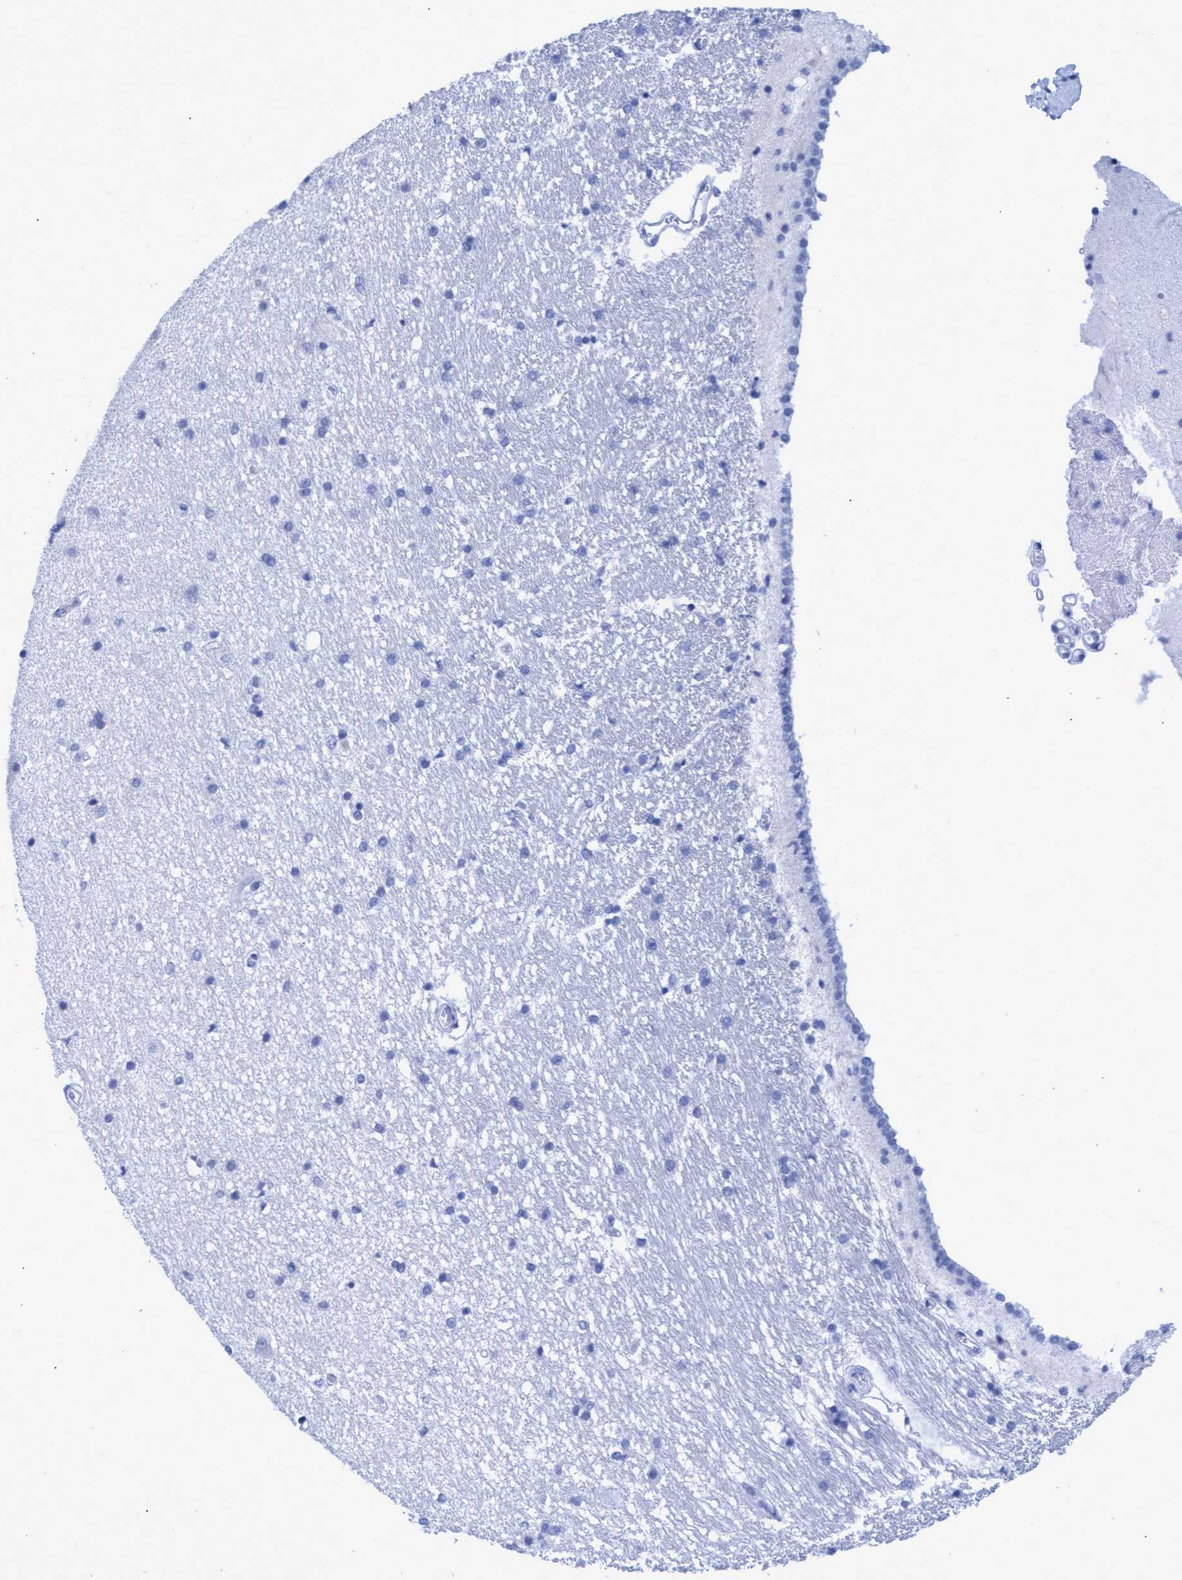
{"staining": {"intensity": "negative", "quantity": "none", "location": "none"}, "tissue": "hippocampus", "cell_type": "Glial cells", "image_type": "normal", "snomed": [{"axis": "morphology", "description": "Normal tissue, NOS"}, {"axis": "topography", "description": "Hippocampus"}], "caption": "DAB (3,3'-diaminobenzidine) immunohistochemical staining of normal human hippocampus demonstrates no significant expression in glial cells. (DAB (3,3'-diaminobenzidine) immunohistochemistry, high magnification).", "gene": "INSL6", "patient": {"sex": "male", "age": 45}}